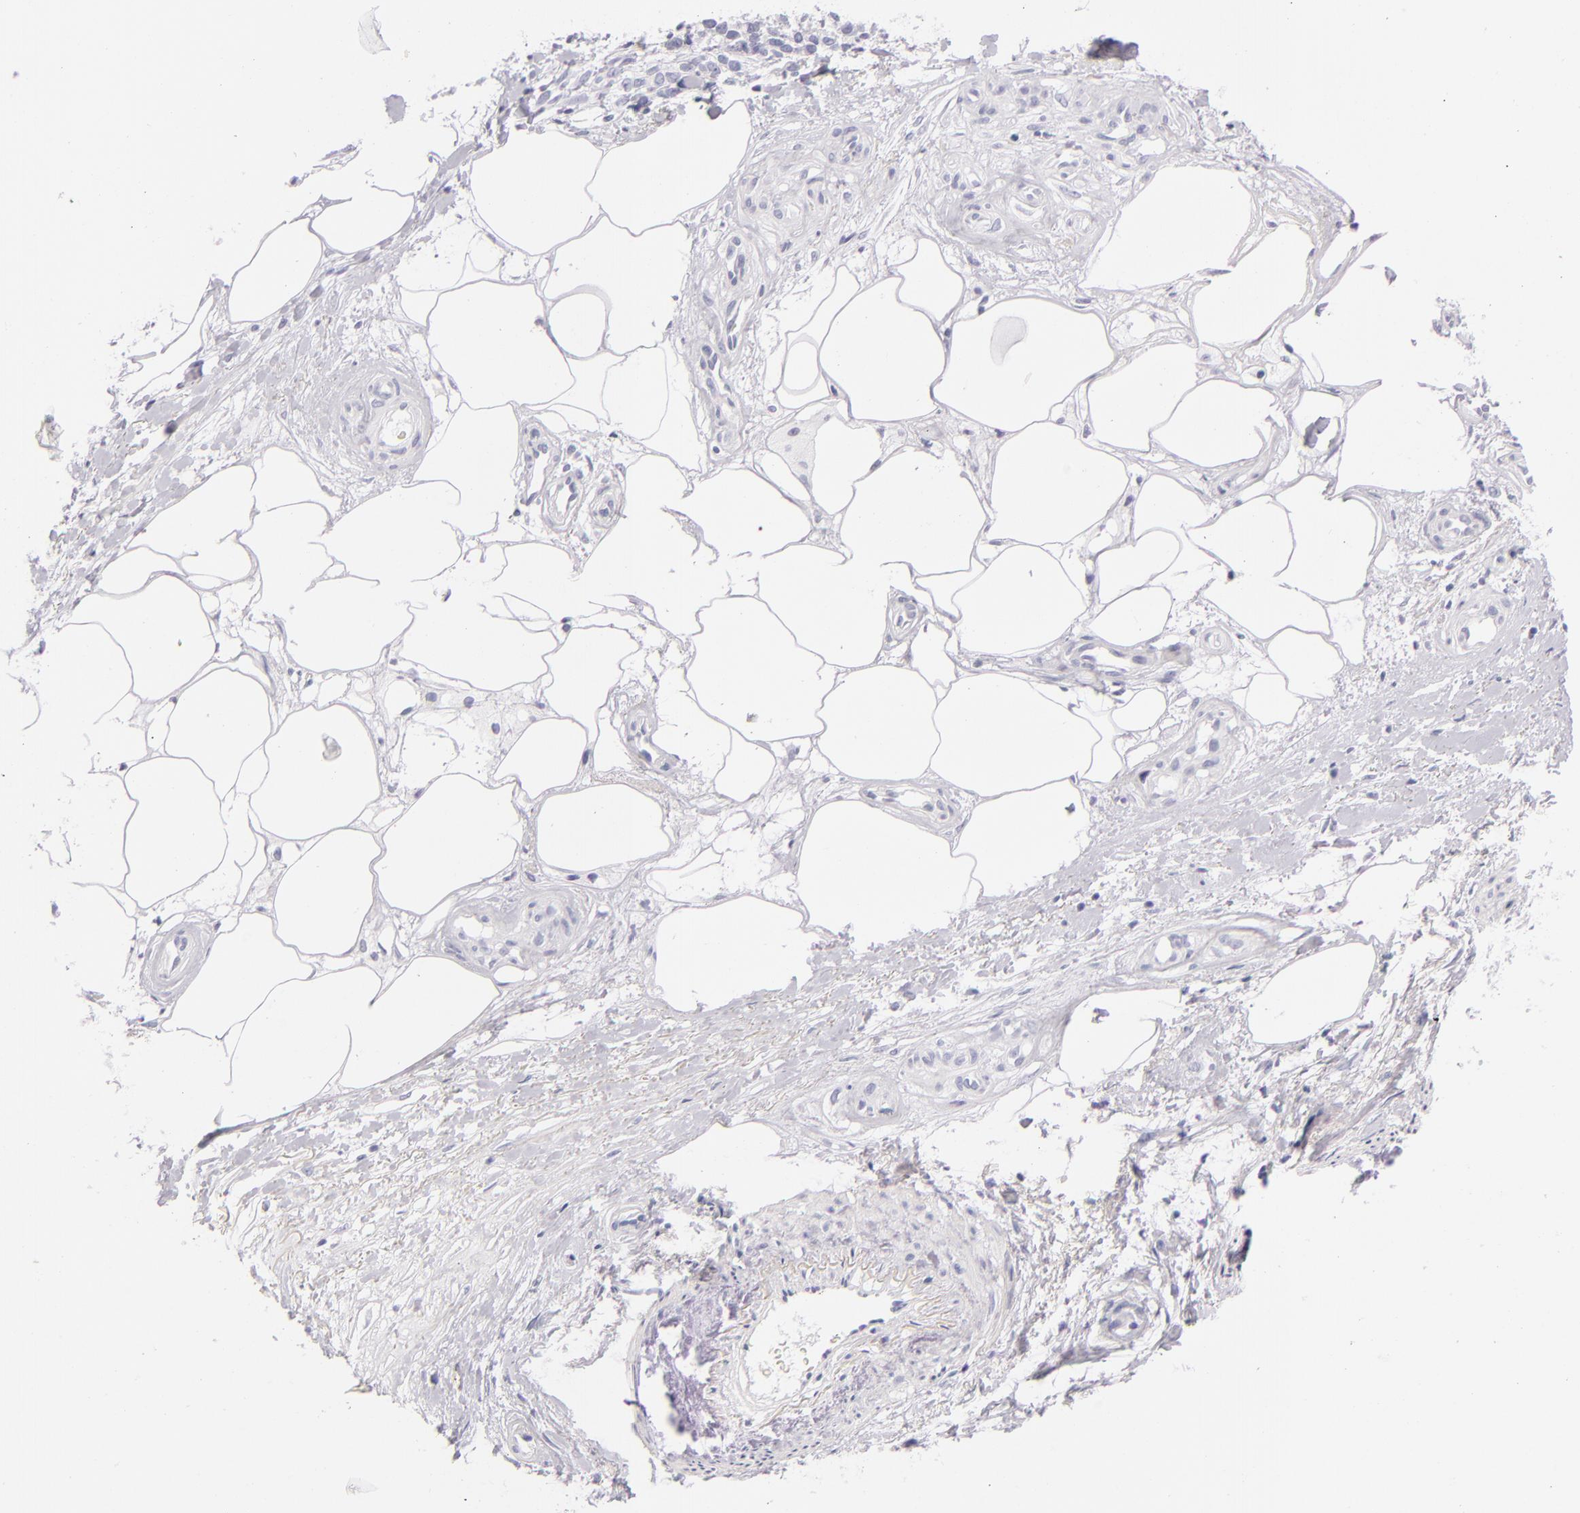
{"staining": {"intensity": "negative", "quantity": "none", "location": "none"}, "tissue": "melanoma", "cell_type": "Tumor cells", "image_type": "cancer", "snomed": [{"axis": "morphology", "description": "Malignant melanoma, NOS"}, {"axis": "topography", "description": "Skin"}], "caption": "There is no significant staining in tumor cells of melanoma.", "gene": "CD207", "patient": {"sex": "female", "age": 85}}